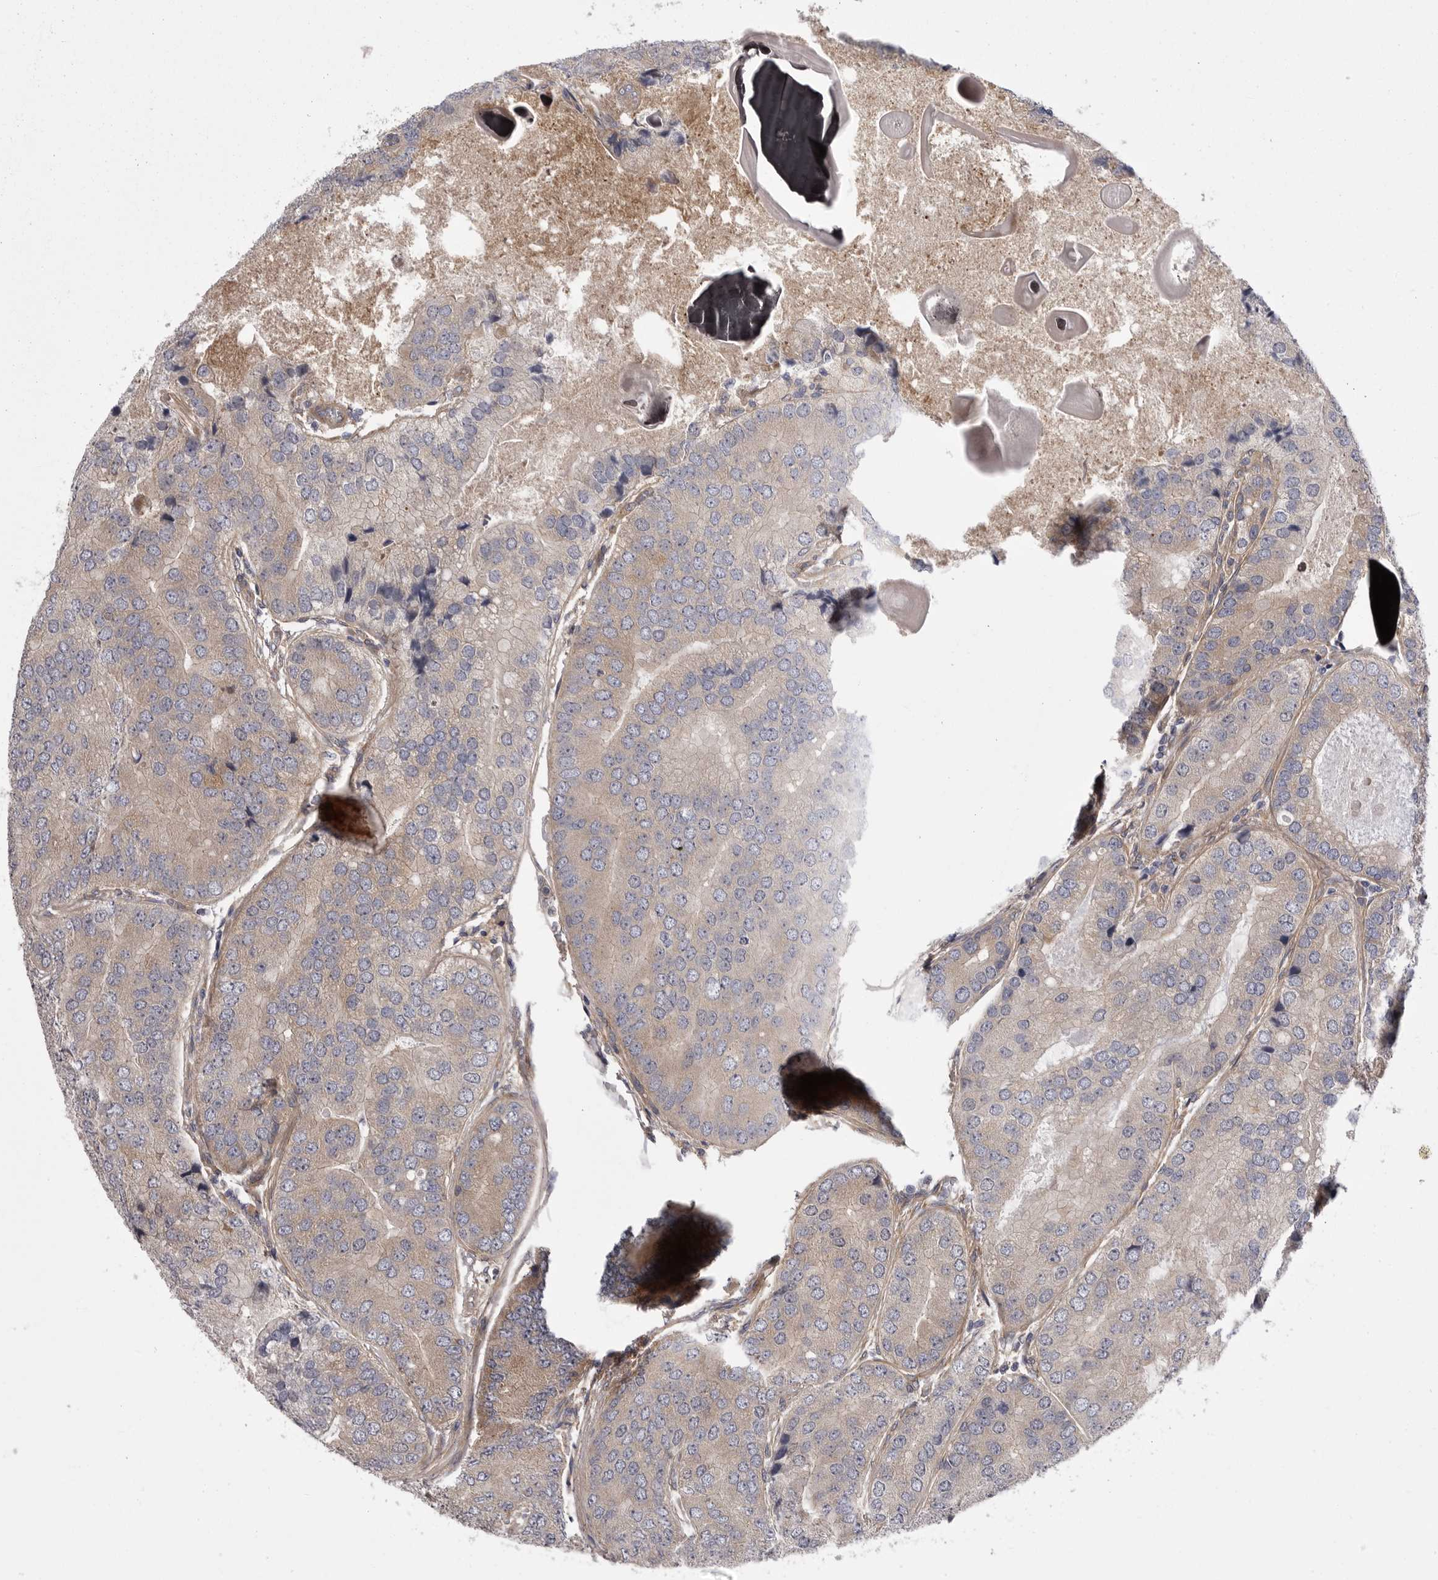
{"staining": {"intensity": "negative", "quantity": "none", "location": "none"}, "tissue": "prostate cancer", "cell_type": "Tumor cells", "image_type": "cancer", "snomed": [{"axis": "morphology", "description": "Adenocarcinoma, High grade"}, {"axis": "topography", "description": "Prostate"}], "caption": "Tumor cells are negative for brown protein staining in prostate high-grade adenocarcinoma.", "gene": "OSBPL9", "patient": {"sex": "male", "age": 70}}